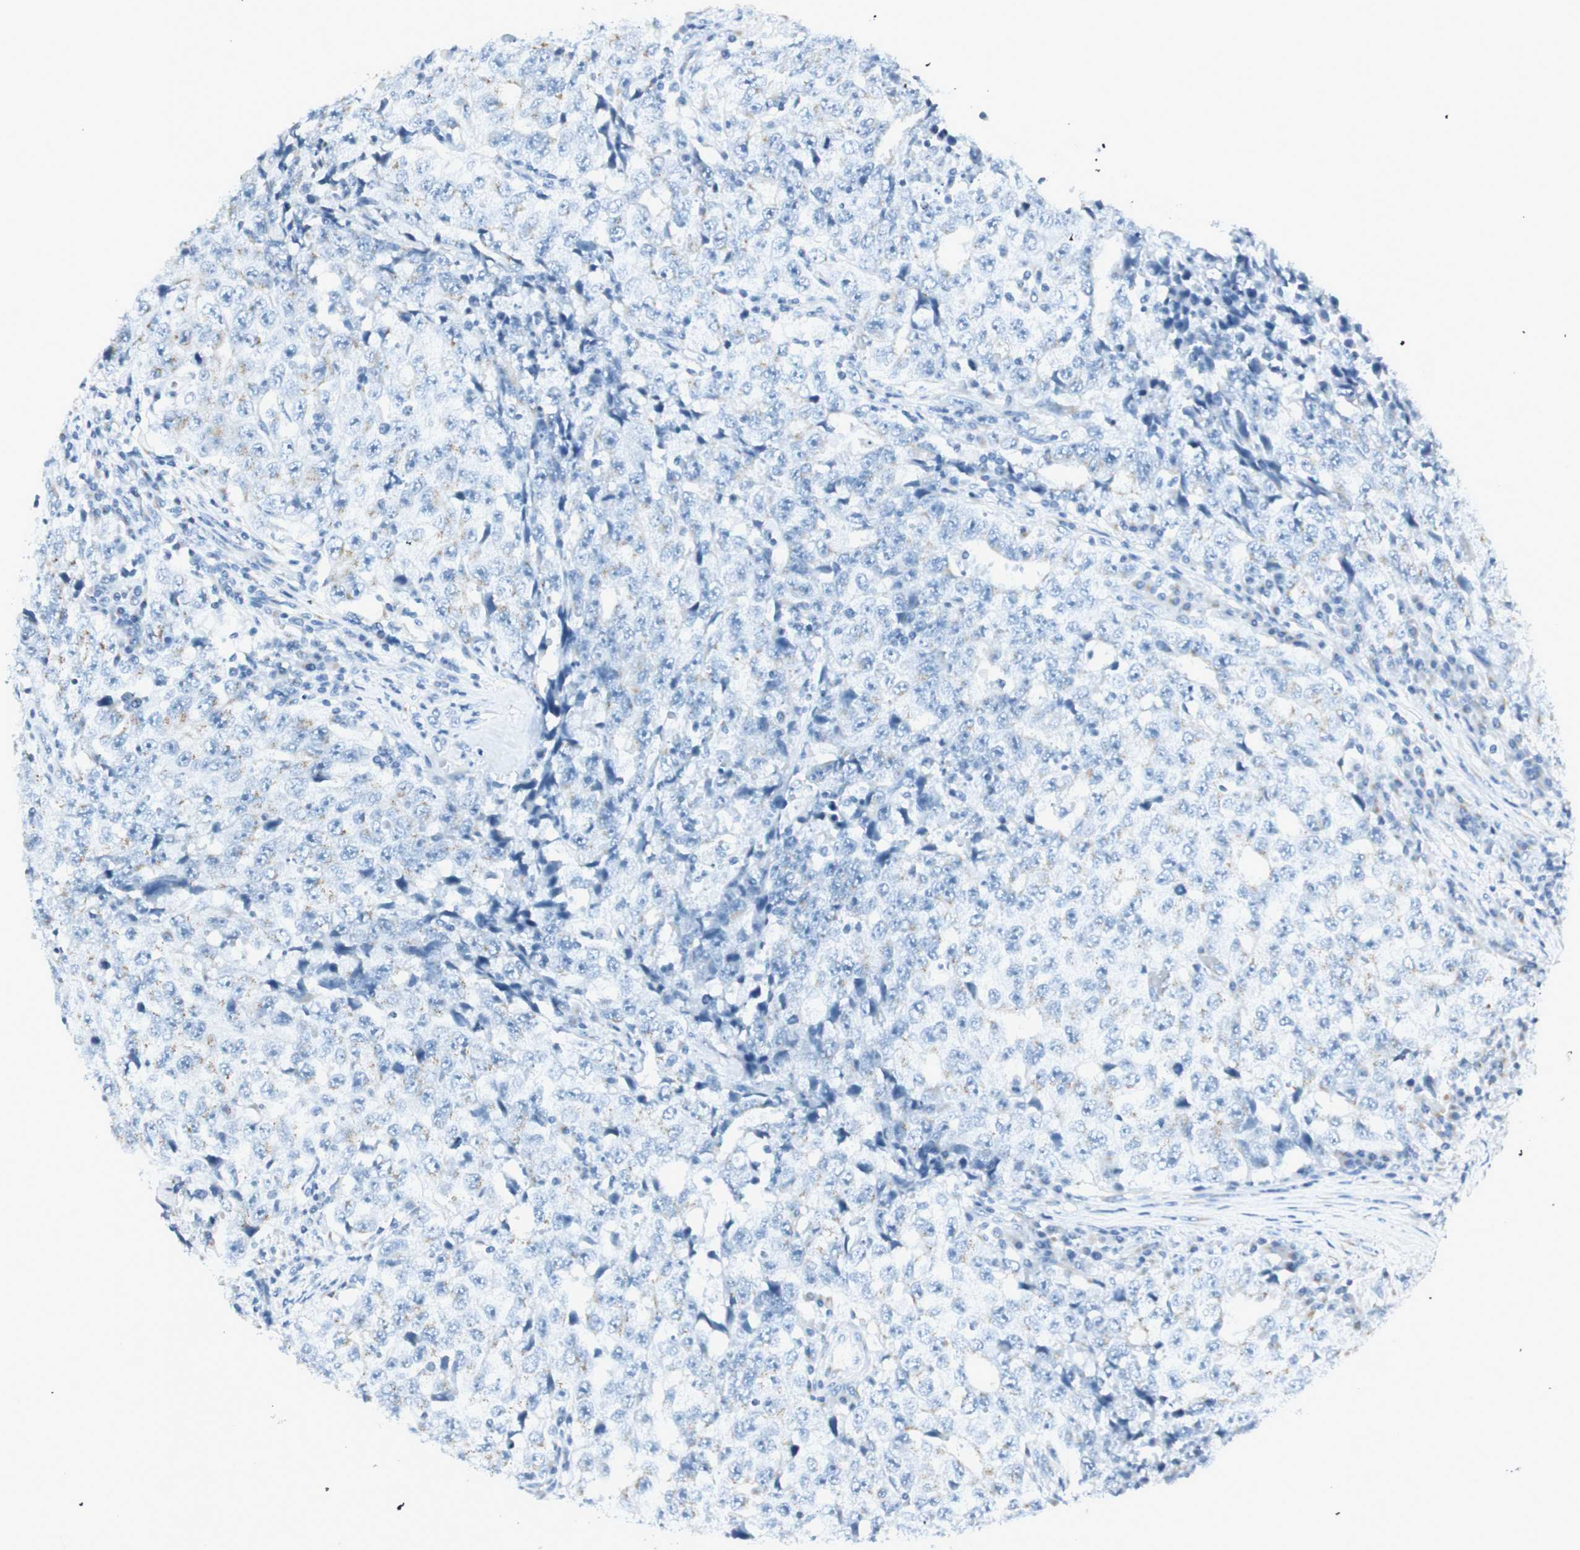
{"staining": {"intensity": "weak", "quantity": ">75%", "location": "cytoplasmic/membranous"}, "tissue": "testis cancer", "cell_type": "Tumor cells", "image_type": "cancer", "snomed": [{"axis": "morphology", "description": "Necrosis, NOS"}, {"axis": "morphology", "description": "Carcinoma, Embryonal, NOS"}, {"axis": "topography", "description": "Testis"}], "caption": "Protein expression analysis of human embryonal carcinoma (testis) reveals weak cytoplasmic/membranous staining in about >75% of tumor cells.", "gene": "NEO1", "patient": {"sex": "male", "age": 19}}